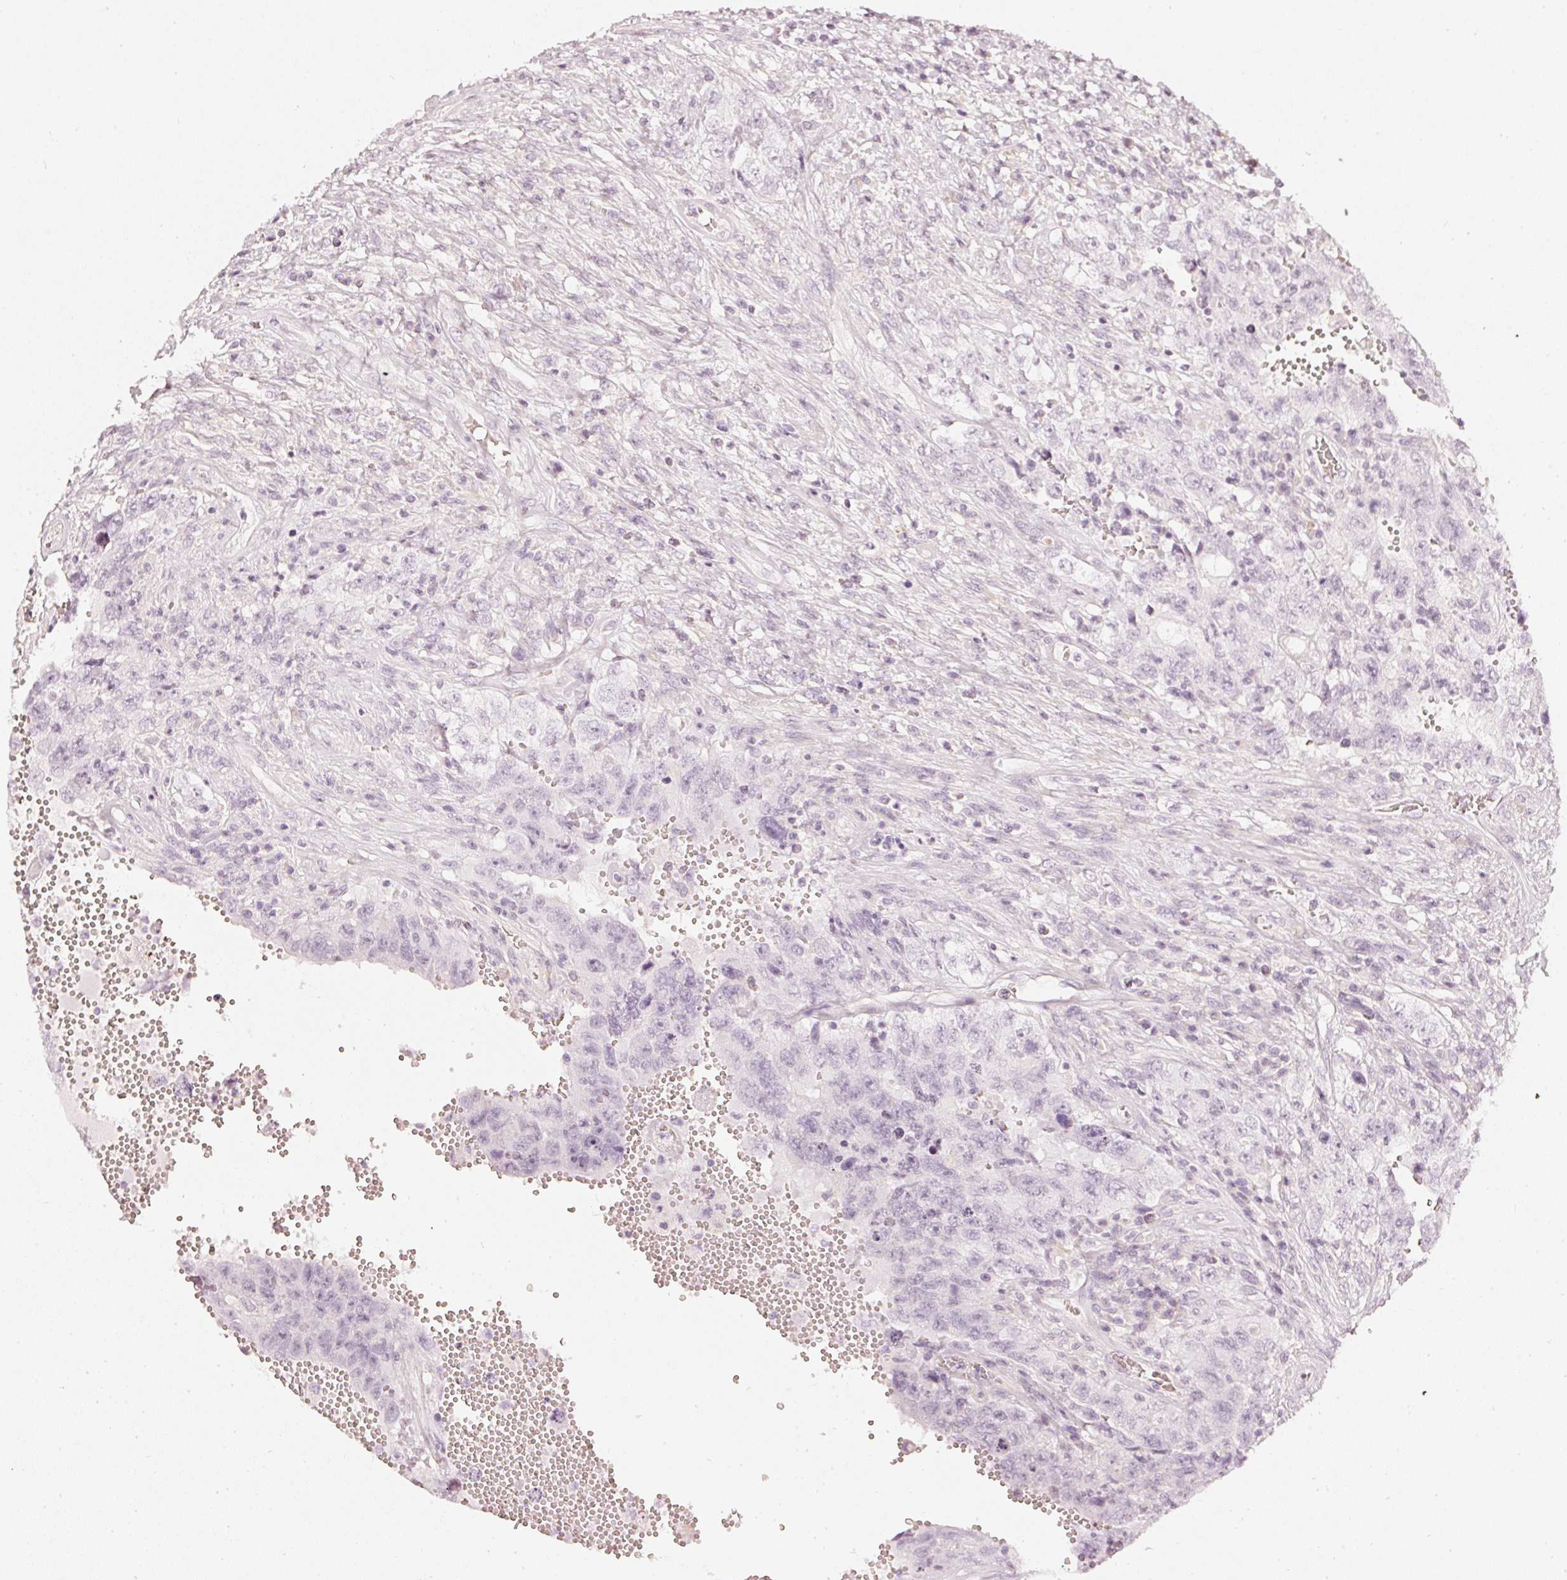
{"staining": {"intensity": "negative", "quantity": "none", "location": "none"}, "tissue": "testis cancer", "cell_type": "Tumor cells", "image_type": "cancer", "snomed": [{"axis": "morphology", "description": "Carcinoma, Embryonal, NOS"}, {"axis": "topography", "description": "Testis"}], "caption": "Human testis cancer (embryonal carcinoma) stained for a protein using immunohistochemistry (IHC) displays no staining in tumor cells.", "gene": "CNP", "patient": {"sex": "male", "age": 26}}